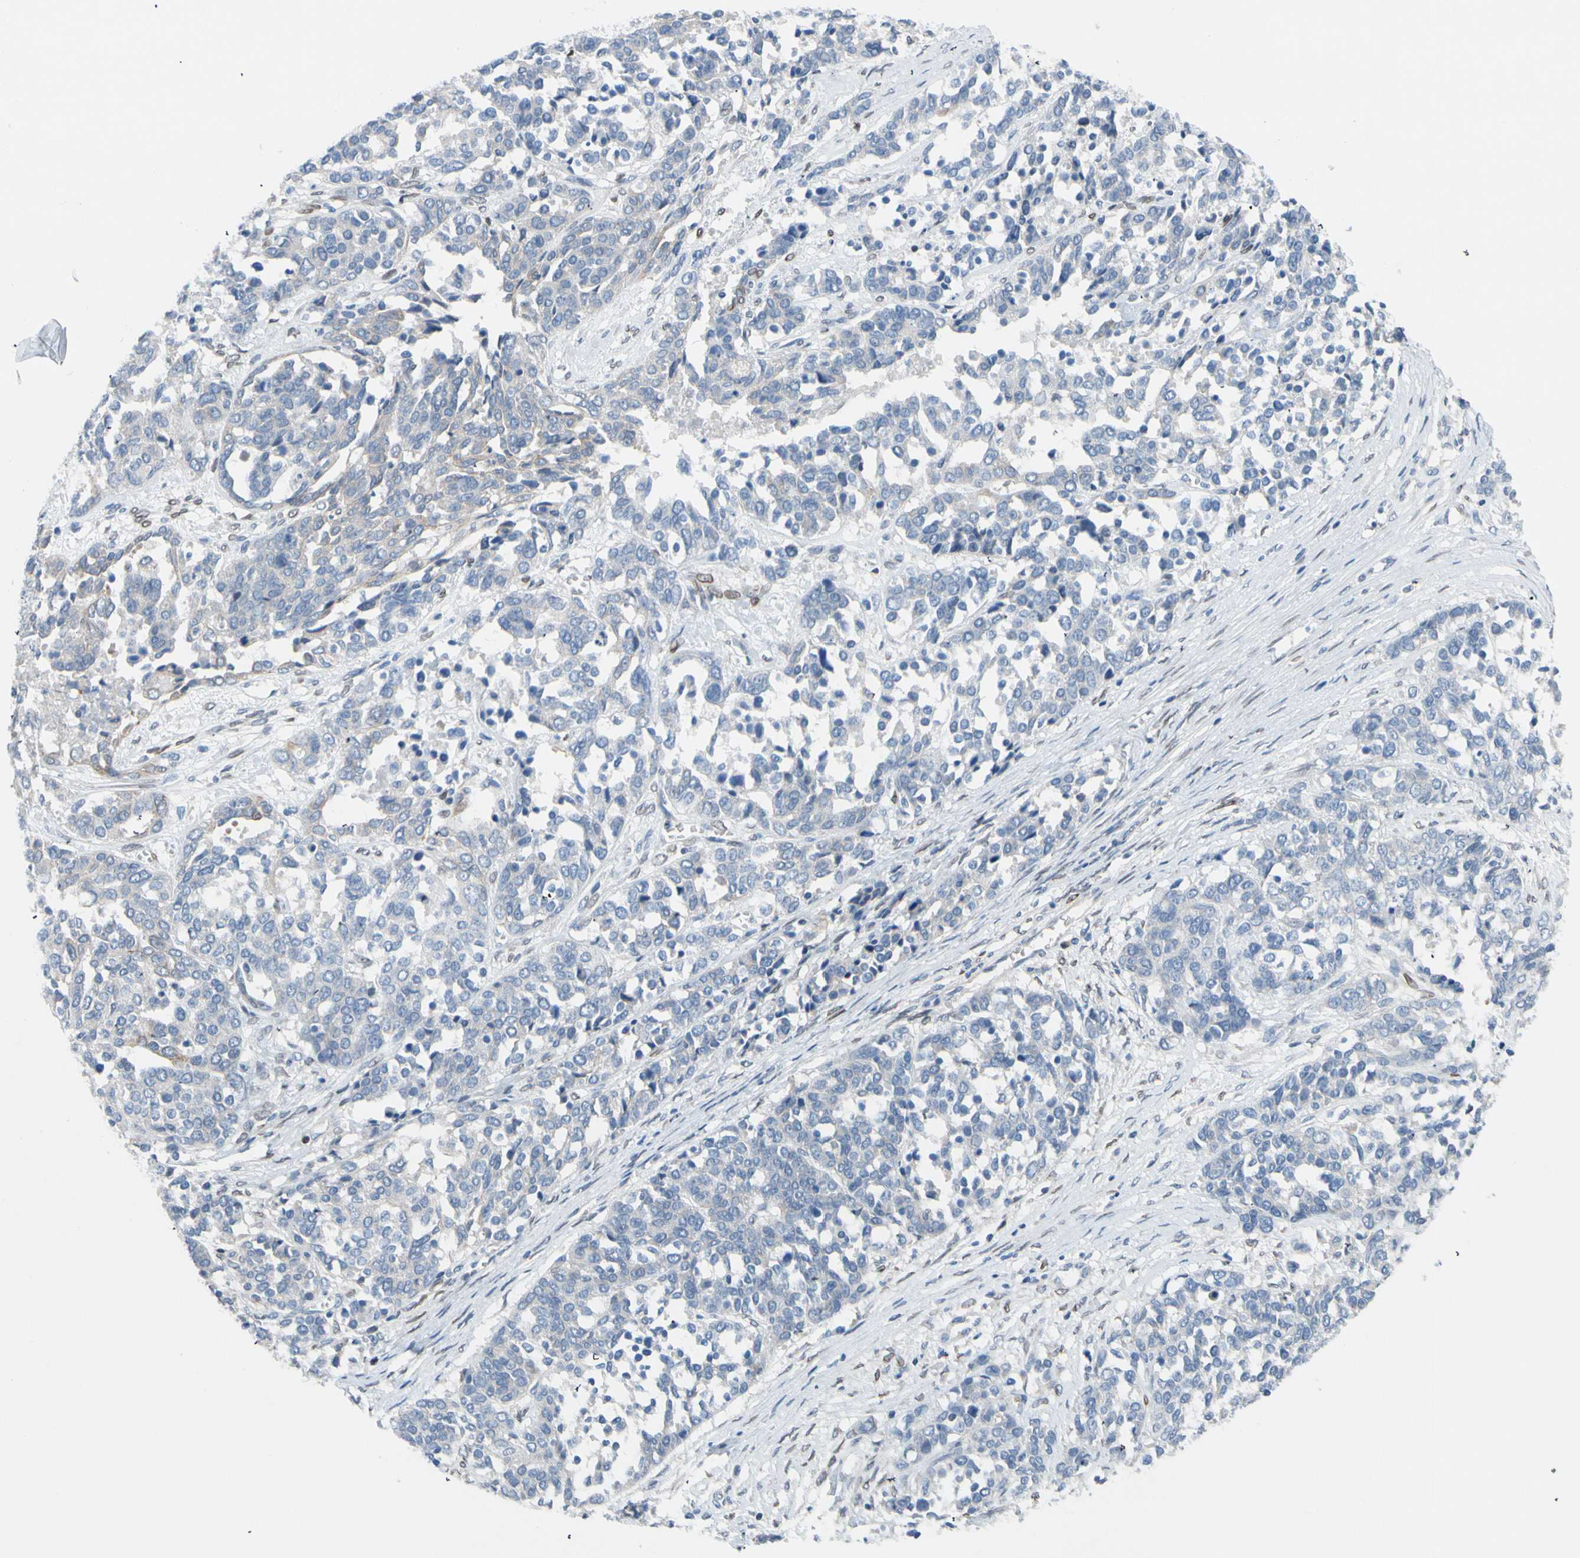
{"staining": {"intensity": "negative", "quantity": "none", "location": "none"}, "tissue": "ovarian cancer", "cell_type": "Tumor cells", "image_type": "cancer", "snomed": [{"axis": "morphology", "description": "Cystadenocarcinoma, serous, NOS"}, {"axis": "topography", "description": "Ovary"}], "caption": "Immunohistochemistry (IHC) histopathology image of ovarian serous cystadenocarcinoma stained for a protein (brown), which exhibits no expression in tumor cells. The staining is performed using DAB (3,3'-diaminobenzidine) brown chromogen with nuclei counter-stained in using hematoxylin.", "gene": "ZNF132", "patient": {"sex": "female", "age": 44}}